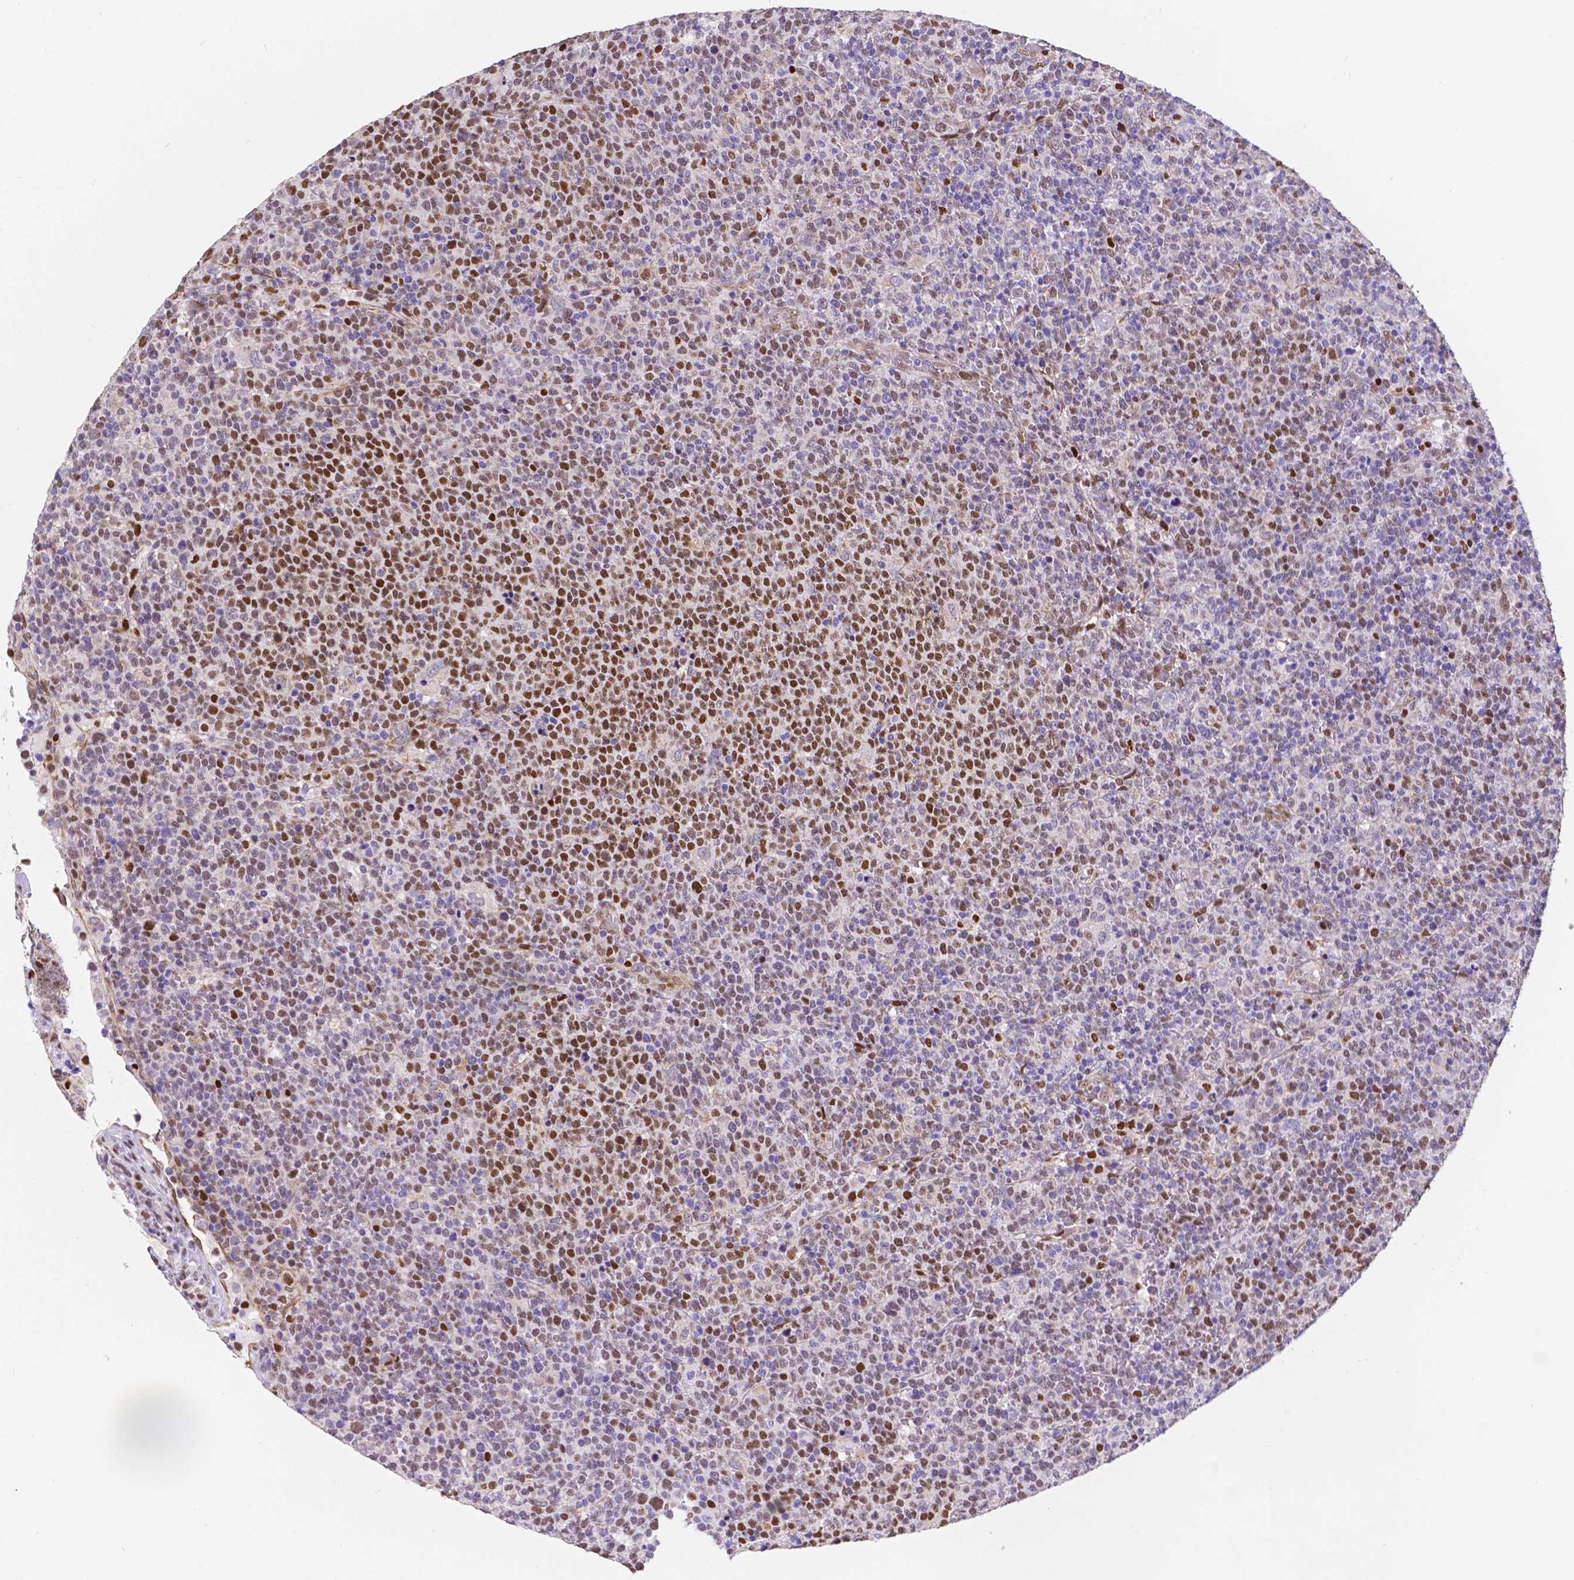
{"staining": {"intensity": "moderate", "quantity": "25%-75%", "location": "nuclear"}, "tissue": "lymphoma", "cell_type": "Tumor cells", "image_type": "cancer", "snomed": [{"axis": "morphology", "description": "Malignant lymphoma, non-Hodgkin's type, High grade"}, {"axis": "topography", "description": "Lymph node"}], "caption": "Immunohistochemical staining of human malignant lymphoma, non-Hodgkin's type (high-grade) demonstrates moderate nuclear protein expression in about 25%-75% of tumor cells.", "gene": "MEF2C", "patient": {"sex": "male", "age": 61}}